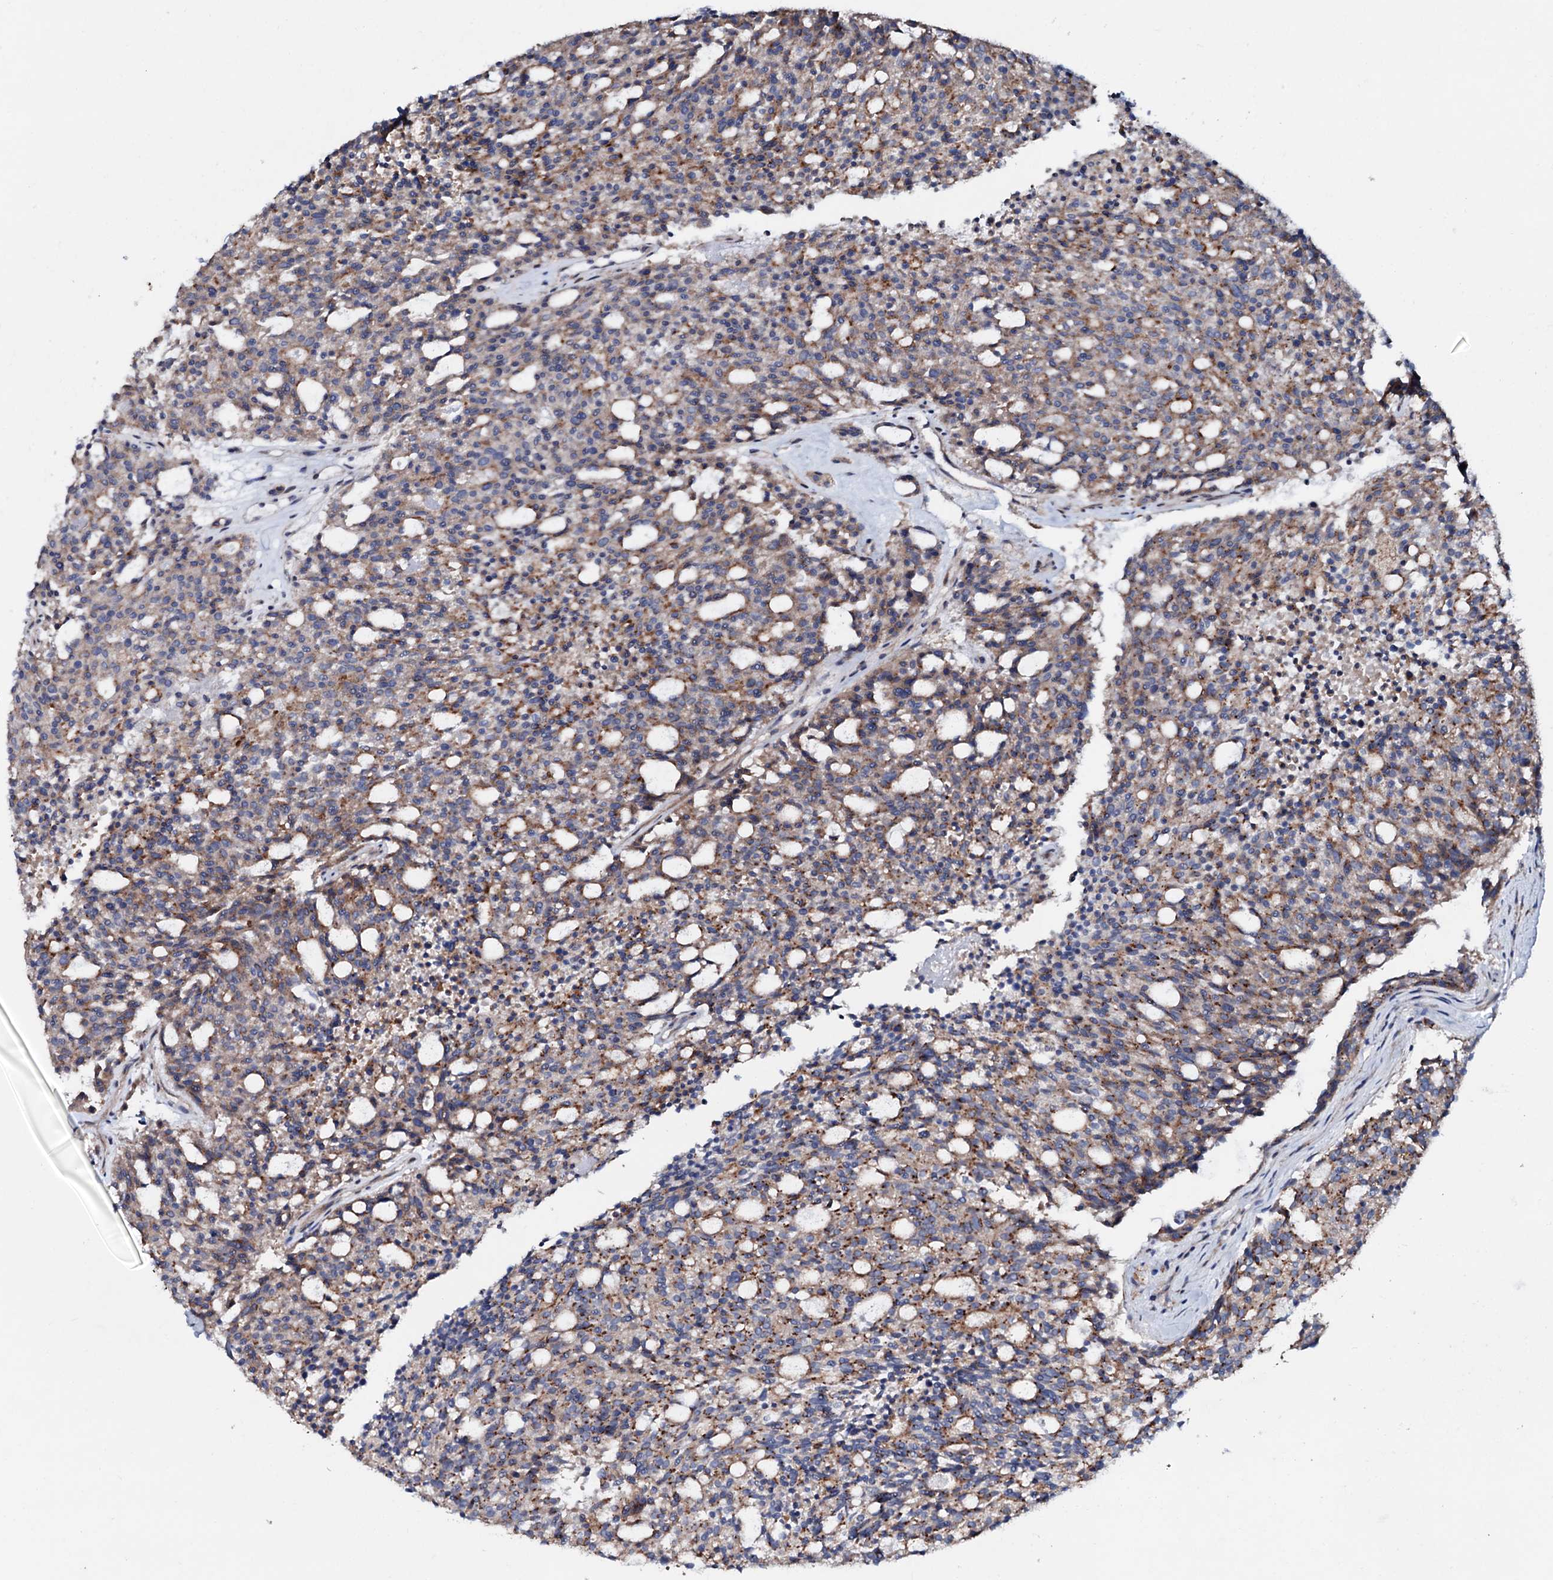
{"staining": {"intensity": "moderate", "quantity": ">75%", "location": "cytoplasmic/membranous"}, "tissue": "carcinoid", "cell_type": "Tumor cells", "image_type": "cancer", "snomed": [{"axis": "morphology", "description": "Carcinoid, malignant, NOS"}, {"axis": "topography", "description": "Pancreas"}], "caption": "DAB immunohistochemical staining of carcinoid displays moderate cytoplasmic/membranous protein staining in about >75% of tumor cells.", "gene": "P2RX4", "patient": {"sex": "female", "age": 54}}